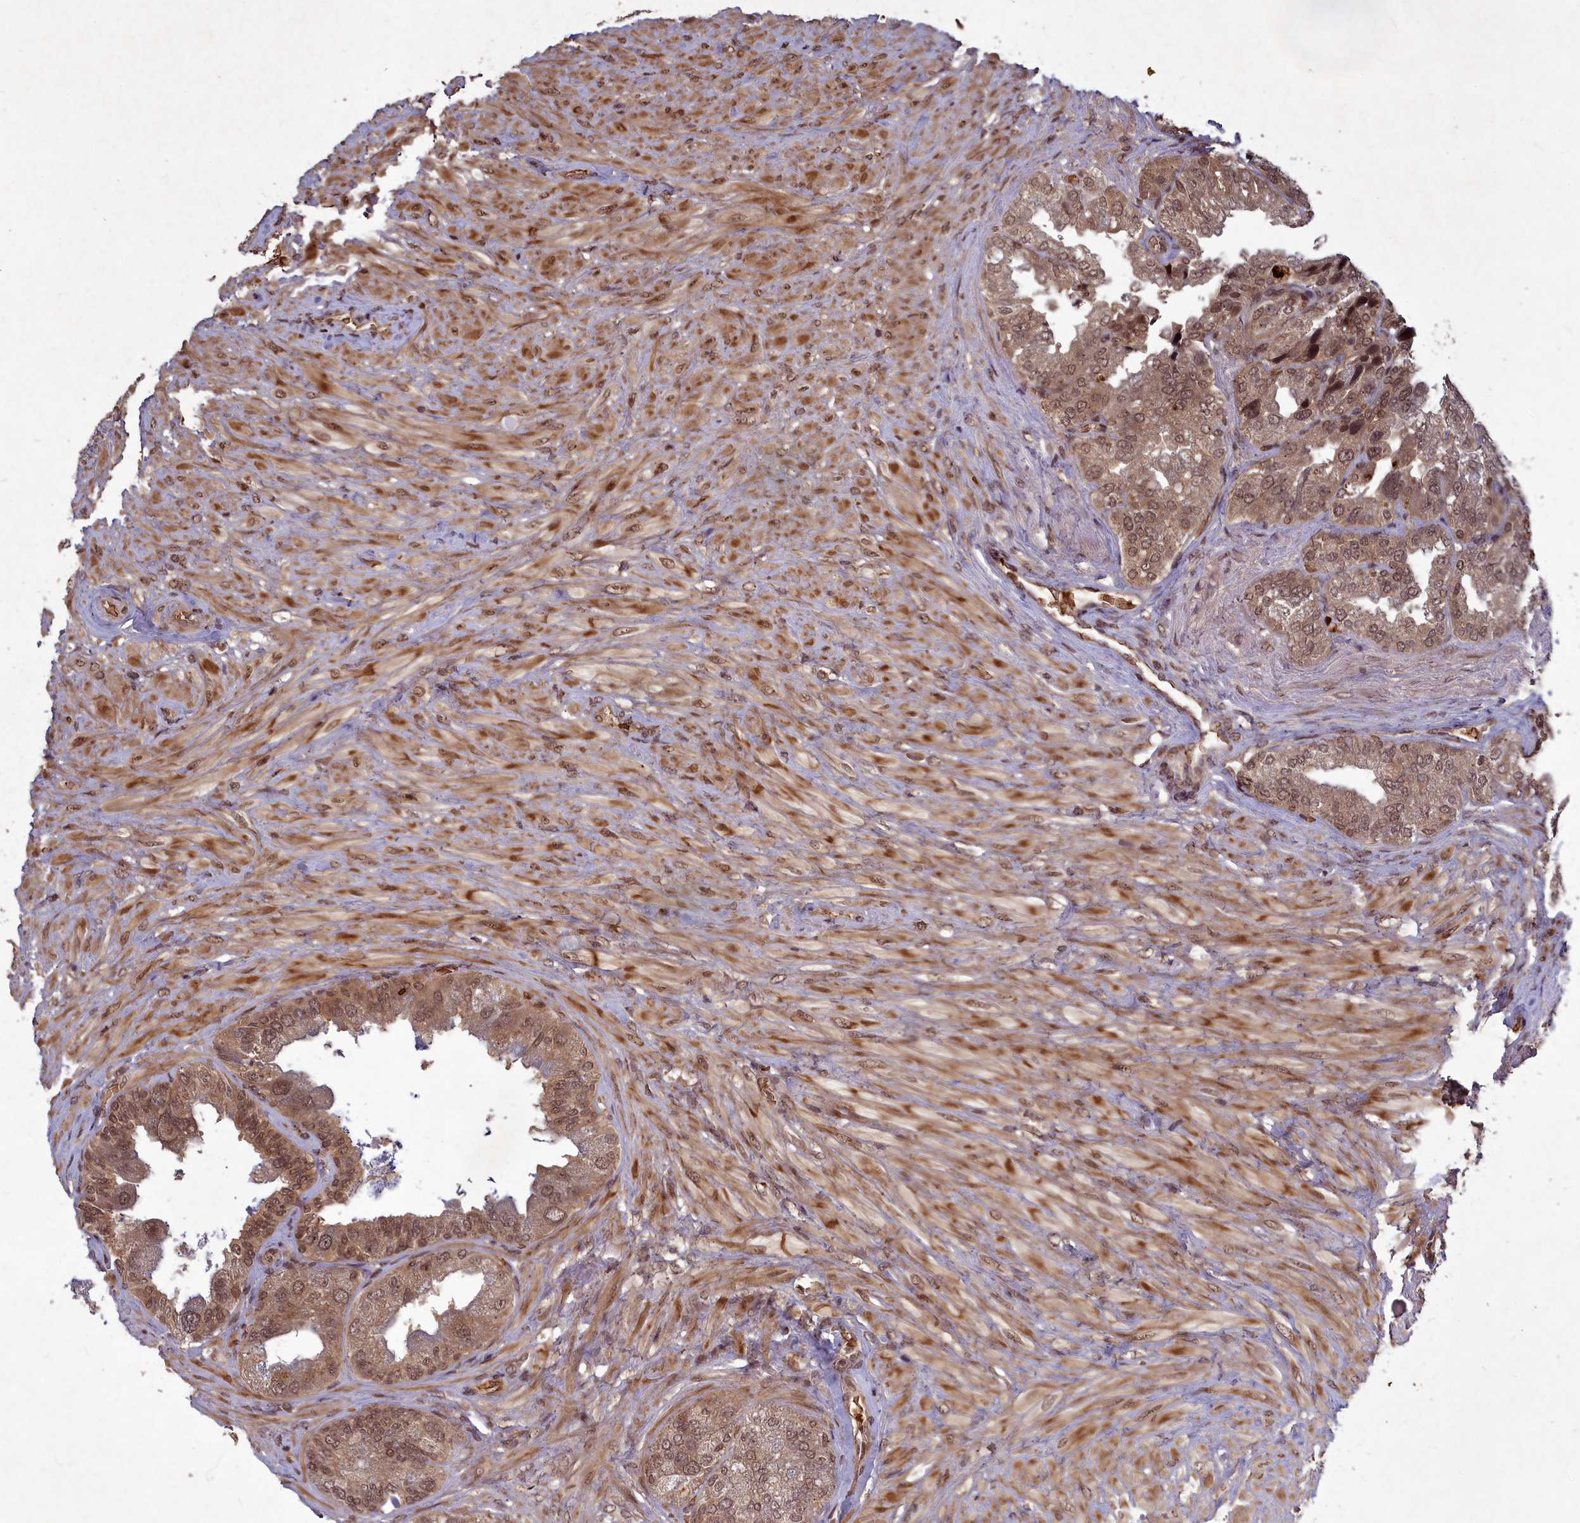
{"staining": {"intensity": "moderate", "quantity": ">75%", "location": "cytoplasmic/membranous,nuclear"}, "tissue": "seminal vesicle", "cell_type": "Glandular cells", "image_type": "normal", "snomed": [{"axis": "morphology", "description": "Normal tissue, NOS"}, {"axis": "topography", "description": "Seminal veicle"}, {"axis": "topography", "description": "Peripheral nerve tissue"}], "caption": "A histopathology image of human seminal vesicle stained for a protein reveals moderate cytoplasmic/membranous,nuclear brown staining in glandular cells.", "gene": "SRMS", "patient": {"sex": "male", "age": 63}}